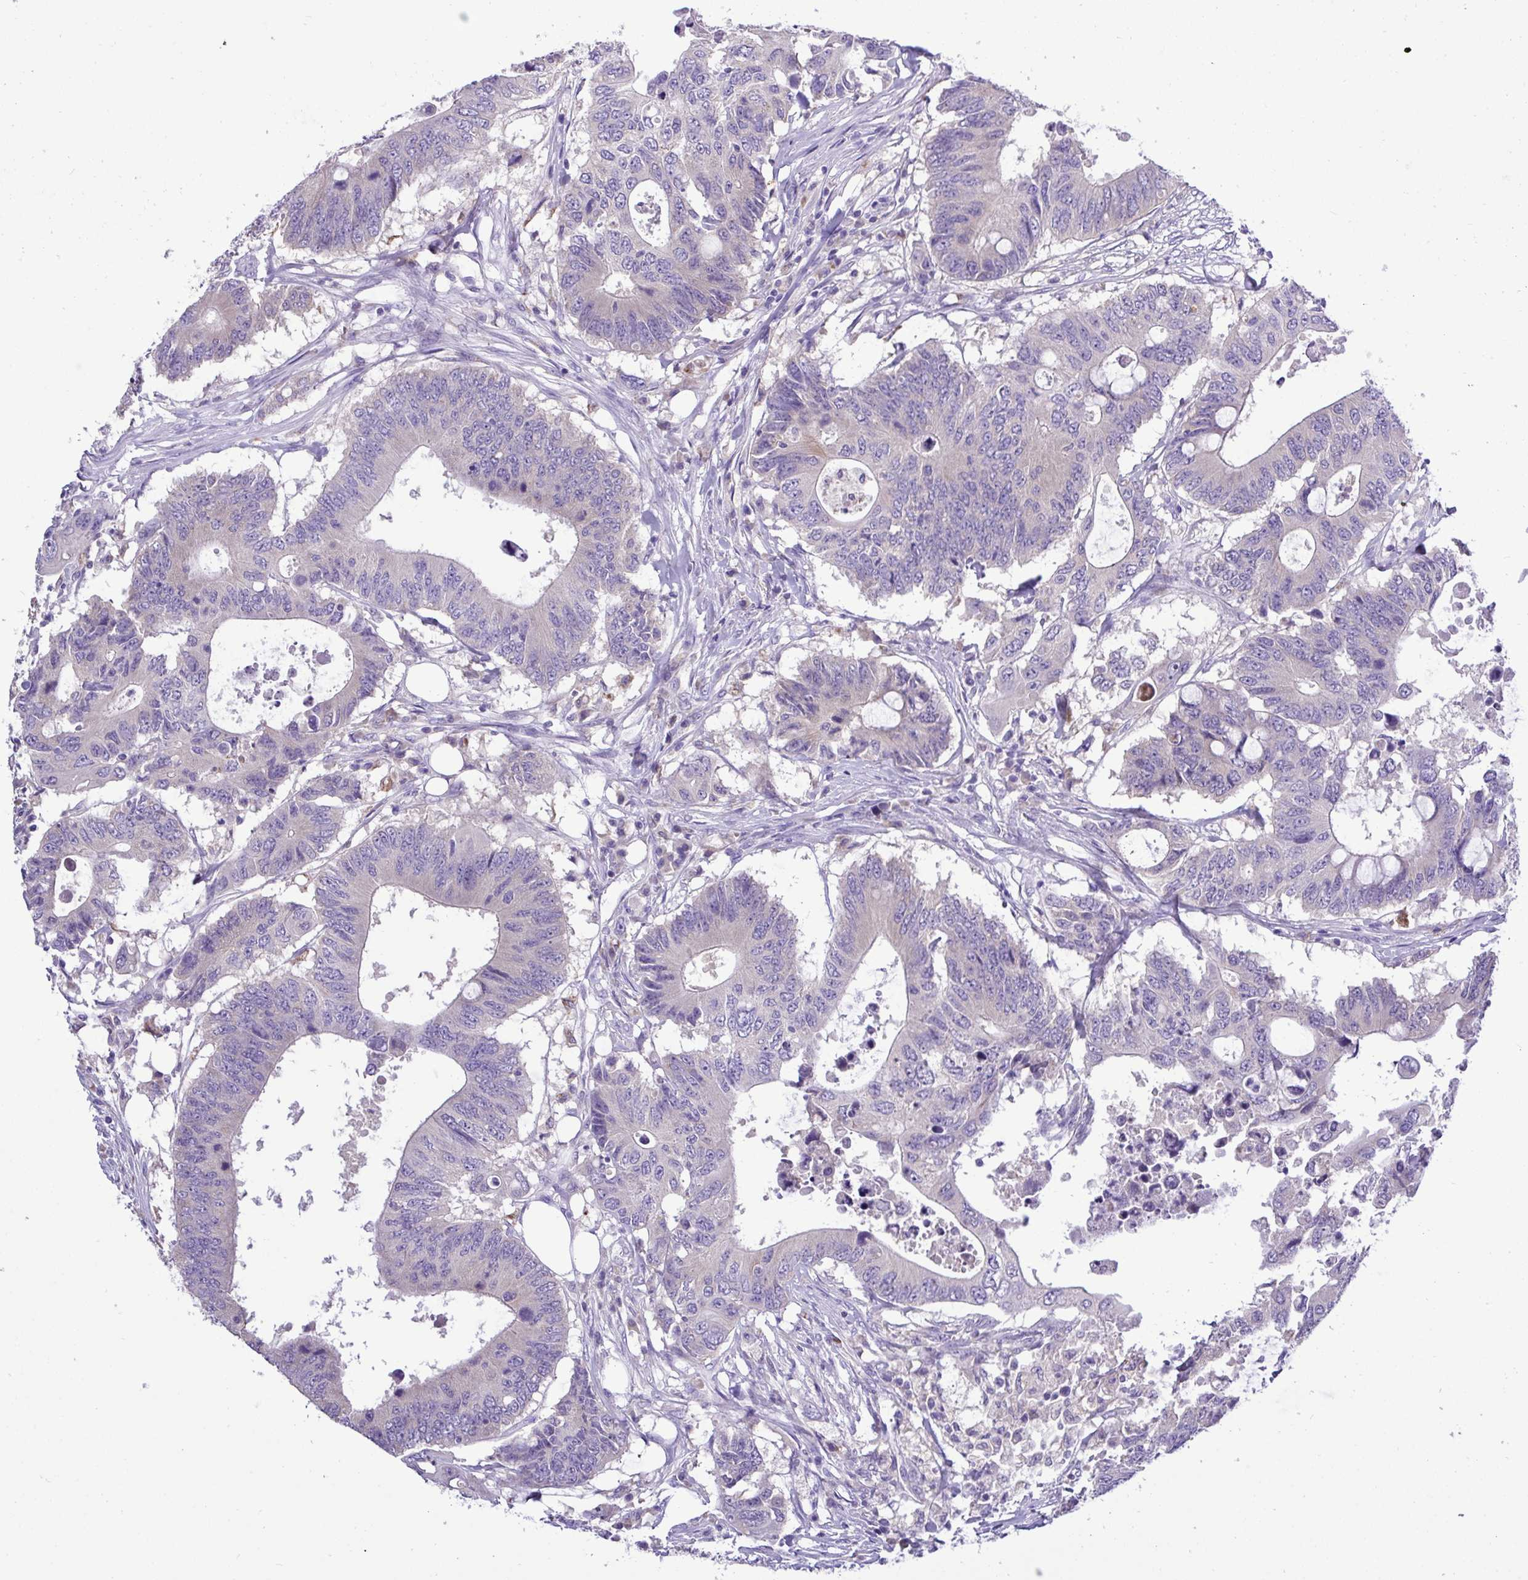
{"staining": {"intensity": "negative", "quantity": "none", "location": "none"}, "tissue": "colorectal cancer", "cell_type": "Tumor cells", "image_type": "cancer", "snomed": [{"axis": "morphology", "description": "Adenocarcinoma, NOS"}, {"axis": "topography", "description": "Colon"}], "caption": "A high-resolution photomicrograph shows immunohistochemistry staining of colorectal cancer (adenocarcinoma), which reveals no significant positivity in tumor cells.", "gene": "ST8SIA2", "patient": {"sex": "male", "age": 71}}